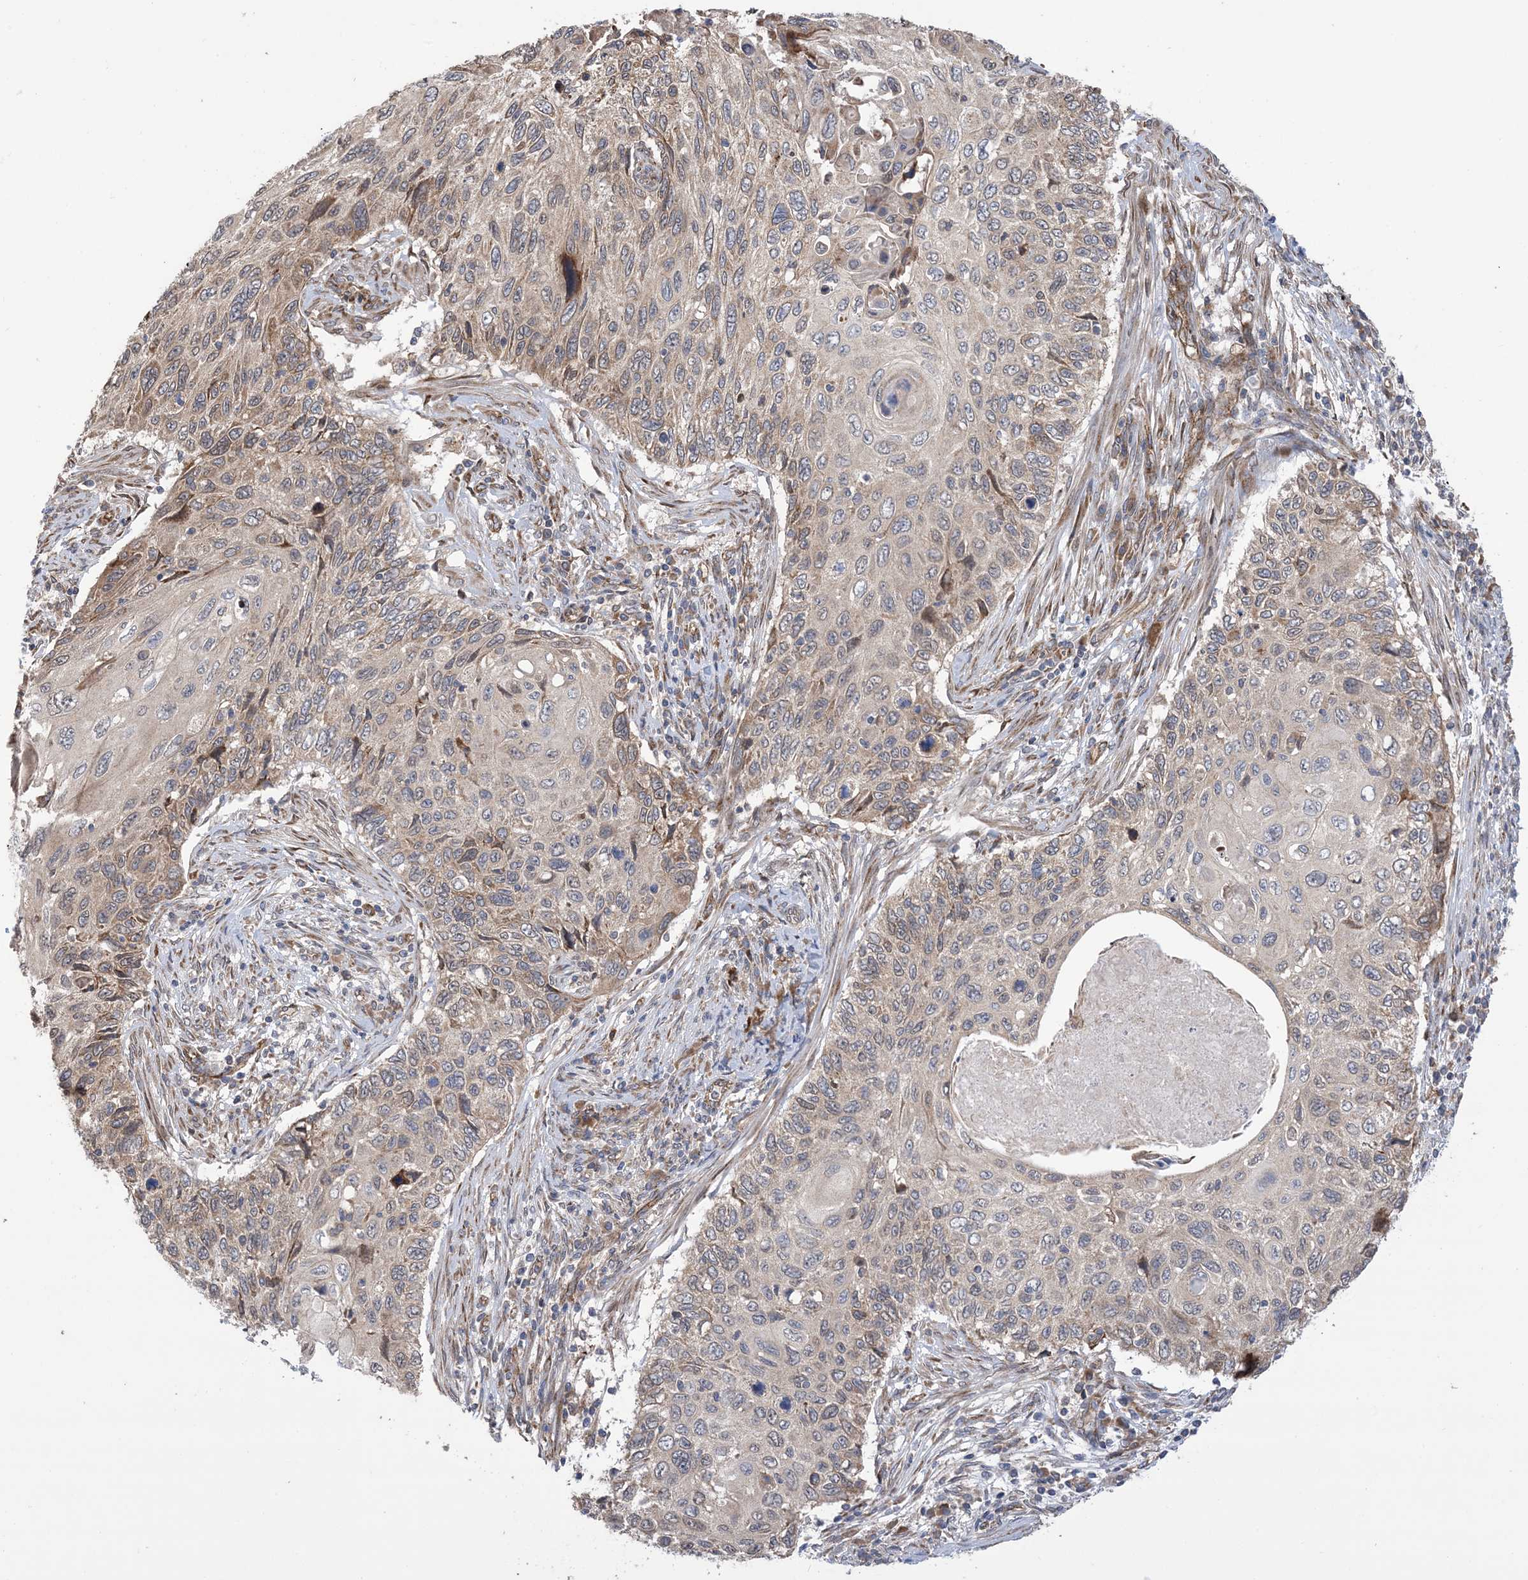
{"staining": {"intensity": "weak", "quantity": "<25%", "location": "cytoplasmic/membranous"}, "tissue": "cervical cancer", "cell_type": "Tumor cells", "image_type": "cancer", "snomed": [{"axis": "morphology", "description": "Squamous cell carcinoma, NOS"}, {"axis": "topography", "description": "Cervix"}], "caption": "Histopathology image shows no significant protein positivity in tumor cells of cervical squamous cell carcinoma. (IHC, brightfield microscopy, high magnification).", "gene": "CLEC16A", "patient": {"sex": "female", "age": 70}}